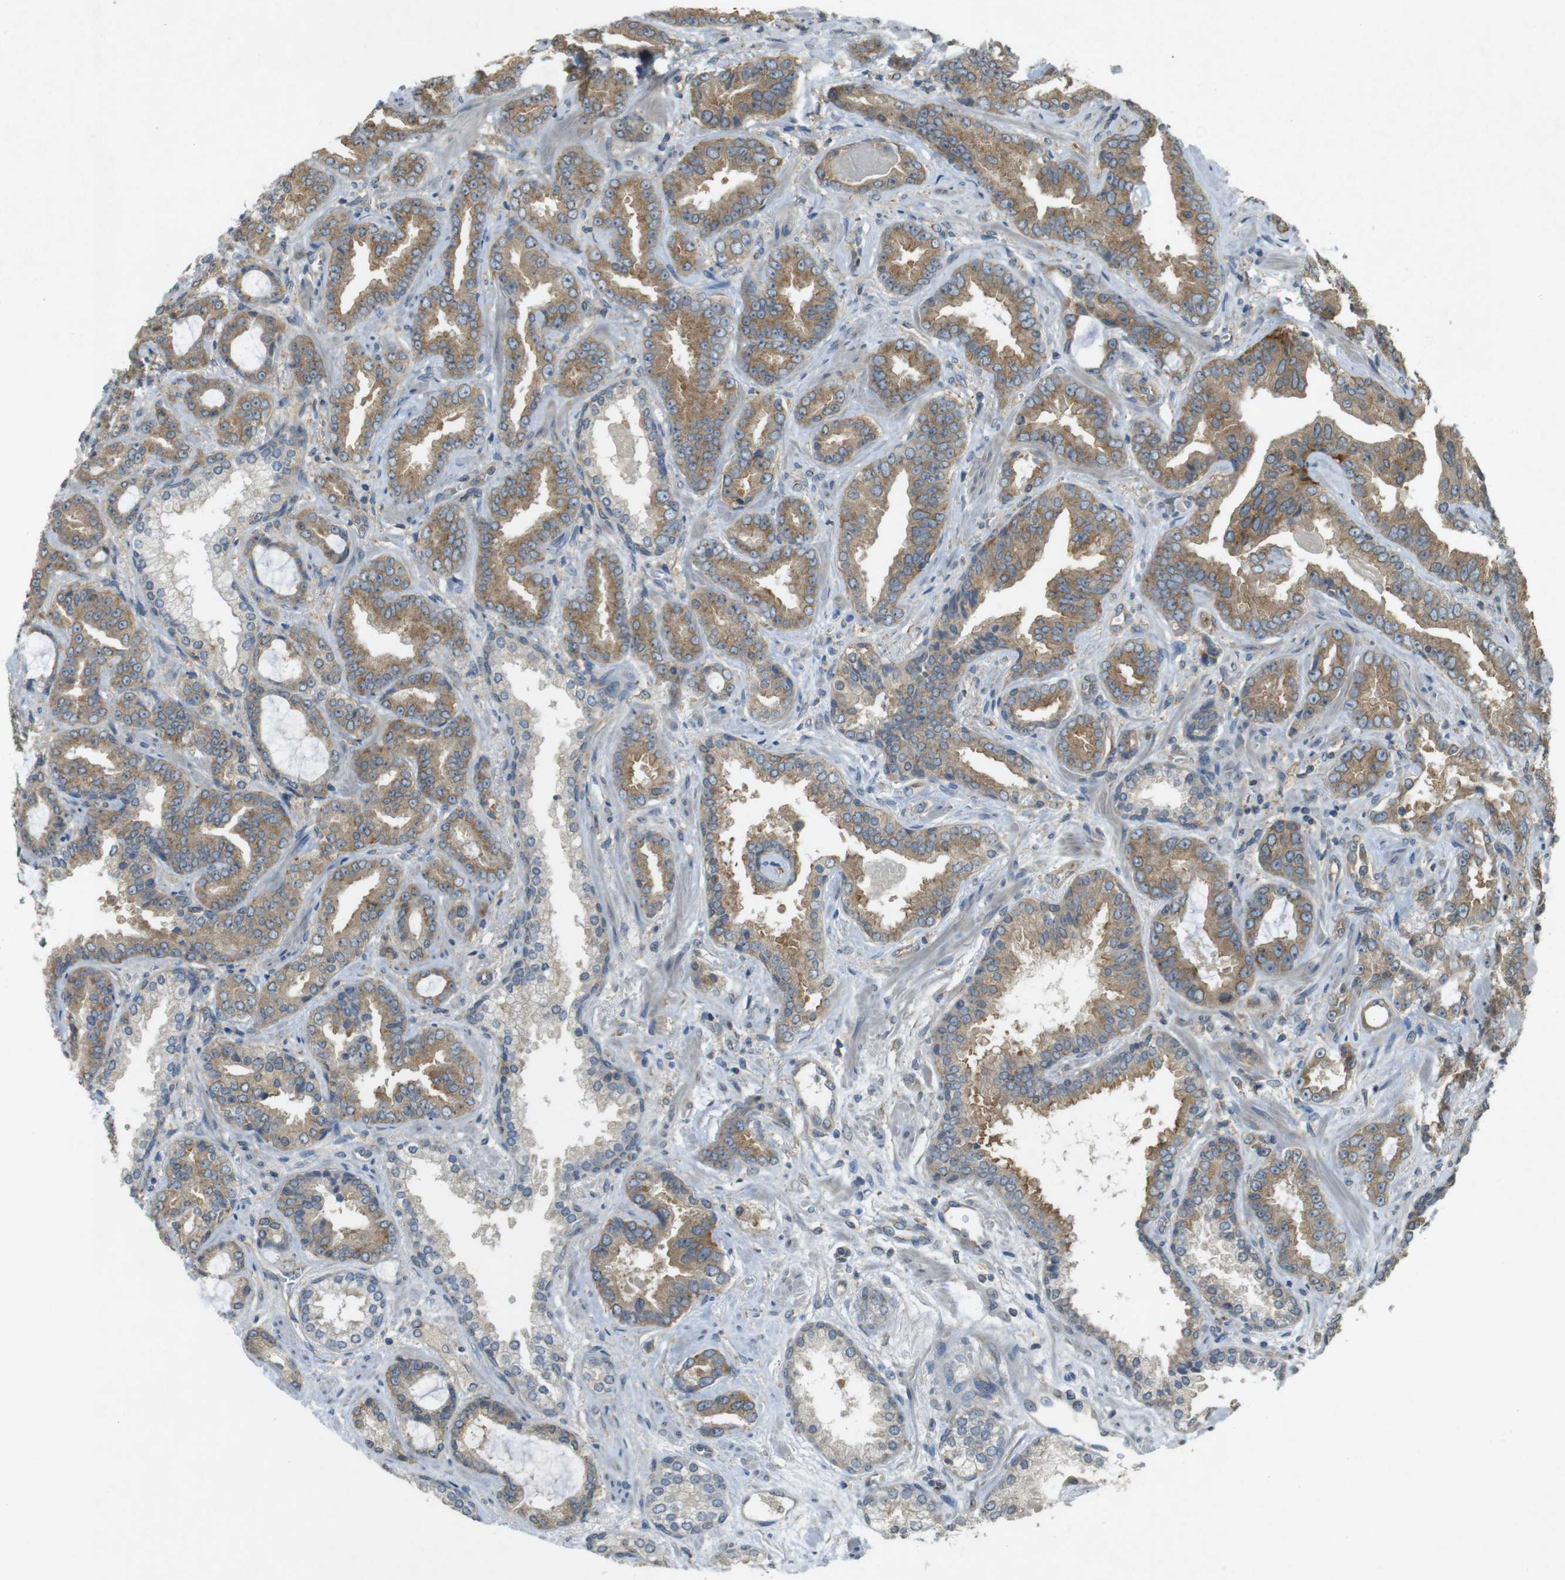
{"staining": {"intensity": "moderate", "quantity": ">75%", "location": "cytoplasmic/membranous"}, "tissue": "prostate cancer", "cell_type": "Tumor cells", "image_type": "cancer", "snomed": [{"axis": "morphology", "description": "Adenocarcinoma, Low grade"}, {"axis": "topography", "description": "Prostate"}], "caption": "This micrograph displays prostate cancer (adenocarcinoma (low-grade)) stained with immunohistochemistry to label a protein in brown. The cytoplasmic/membranous of tumor cells show moderate positivity for the protein. Nuclei are counter-stained blue.", "gene": "KIF5B", "patient": {"sex": "male", "age": 60}}